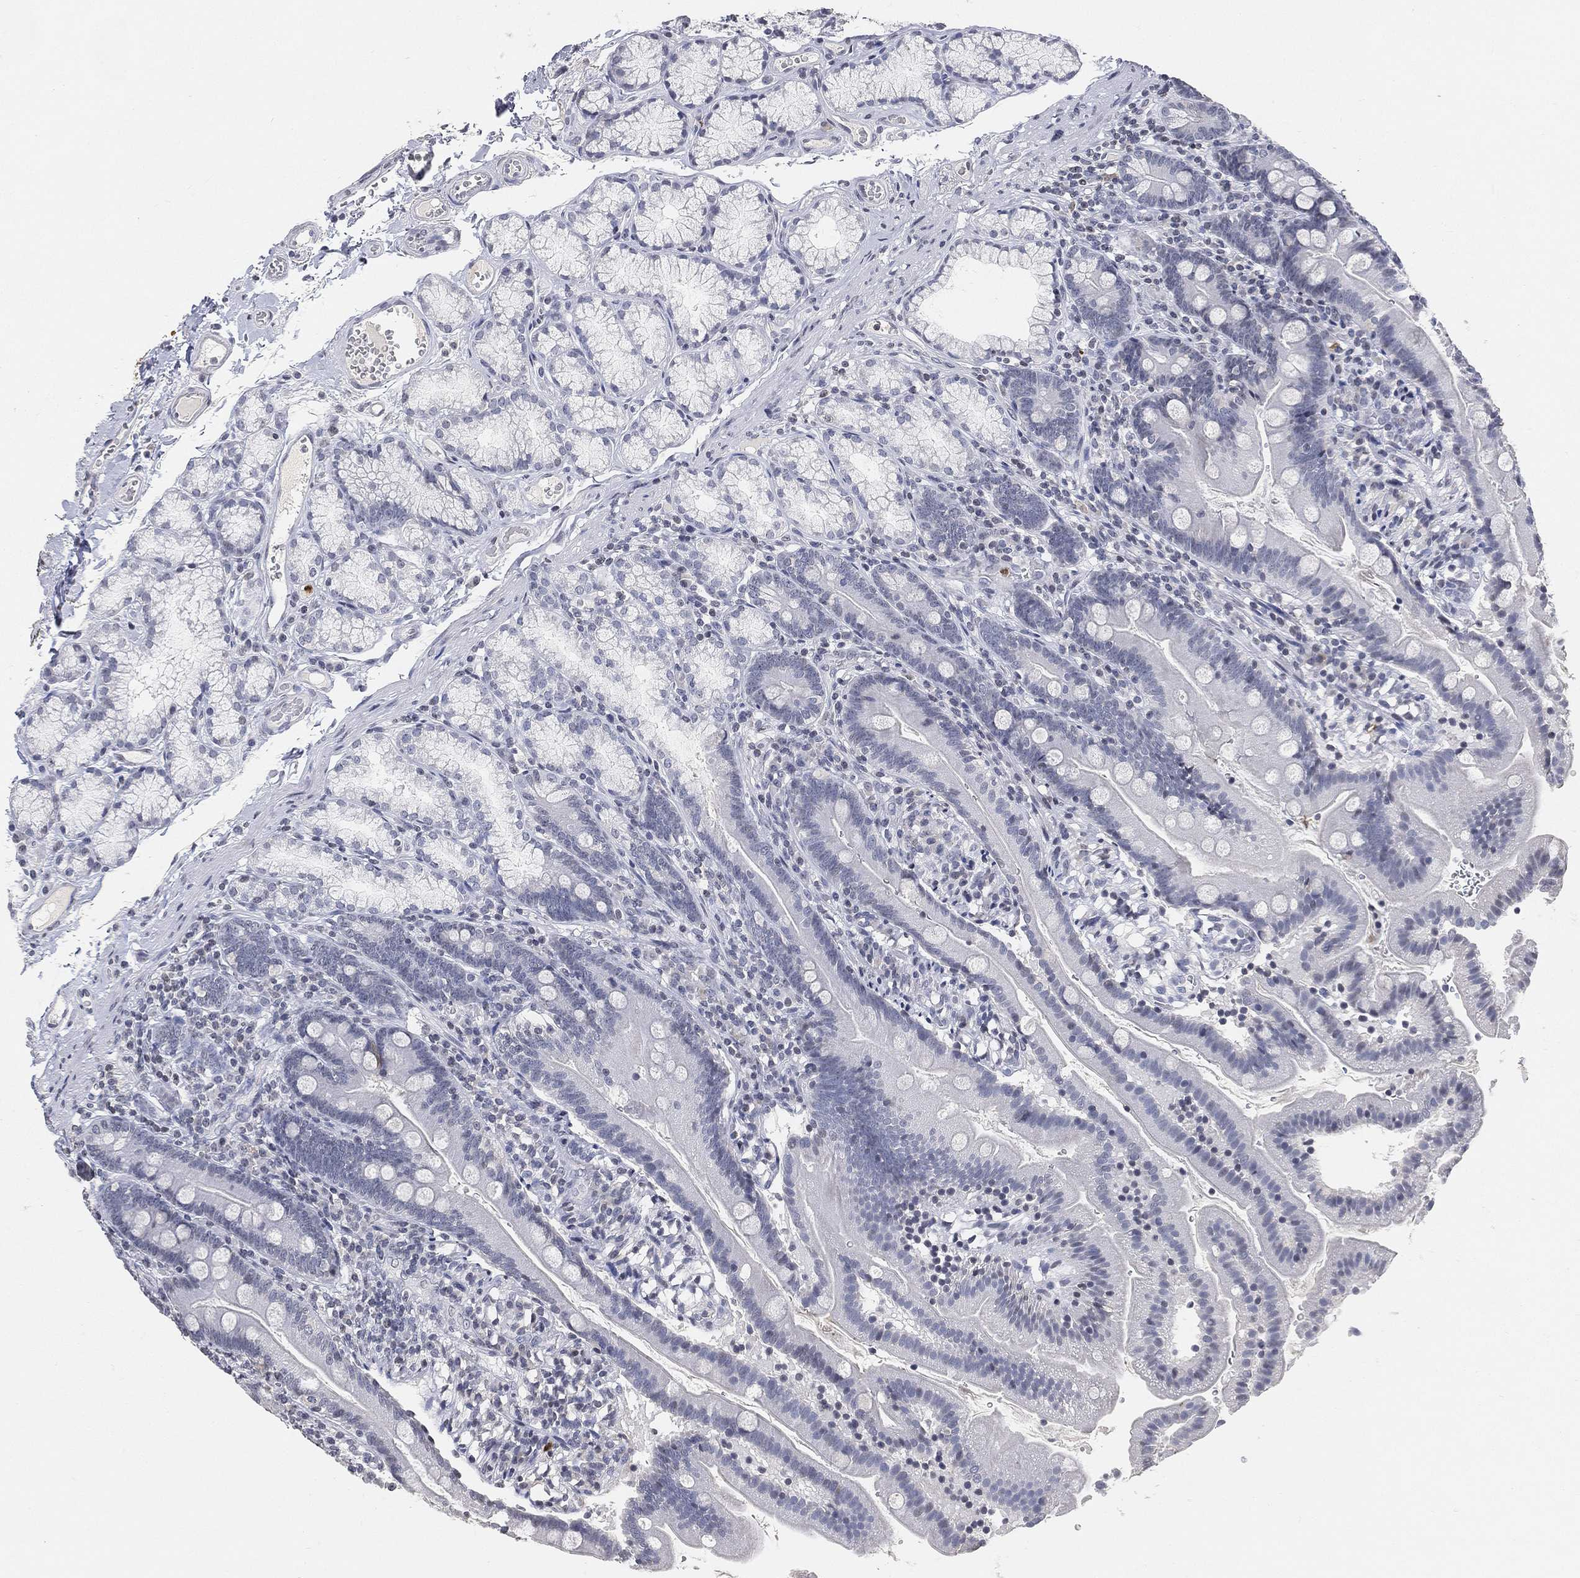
{"staining": {"intensity": "negative", "quantity": "none", "location": "none"}, "tissue": "duodenum", "cell_type": "Glandular cells", "image_type": "normal", "snomed": [{"axis": "morphology", "description": "Normal tissue, NOS"}, {"axis": "topography", "description": "Duodenum"}], "caption": "DAB immunohistochemical staining of benign duodenum exhibits no significant expression in glandular cells.", "gene": "ARG1", "patient": {"sex": "female", "age": 67}}